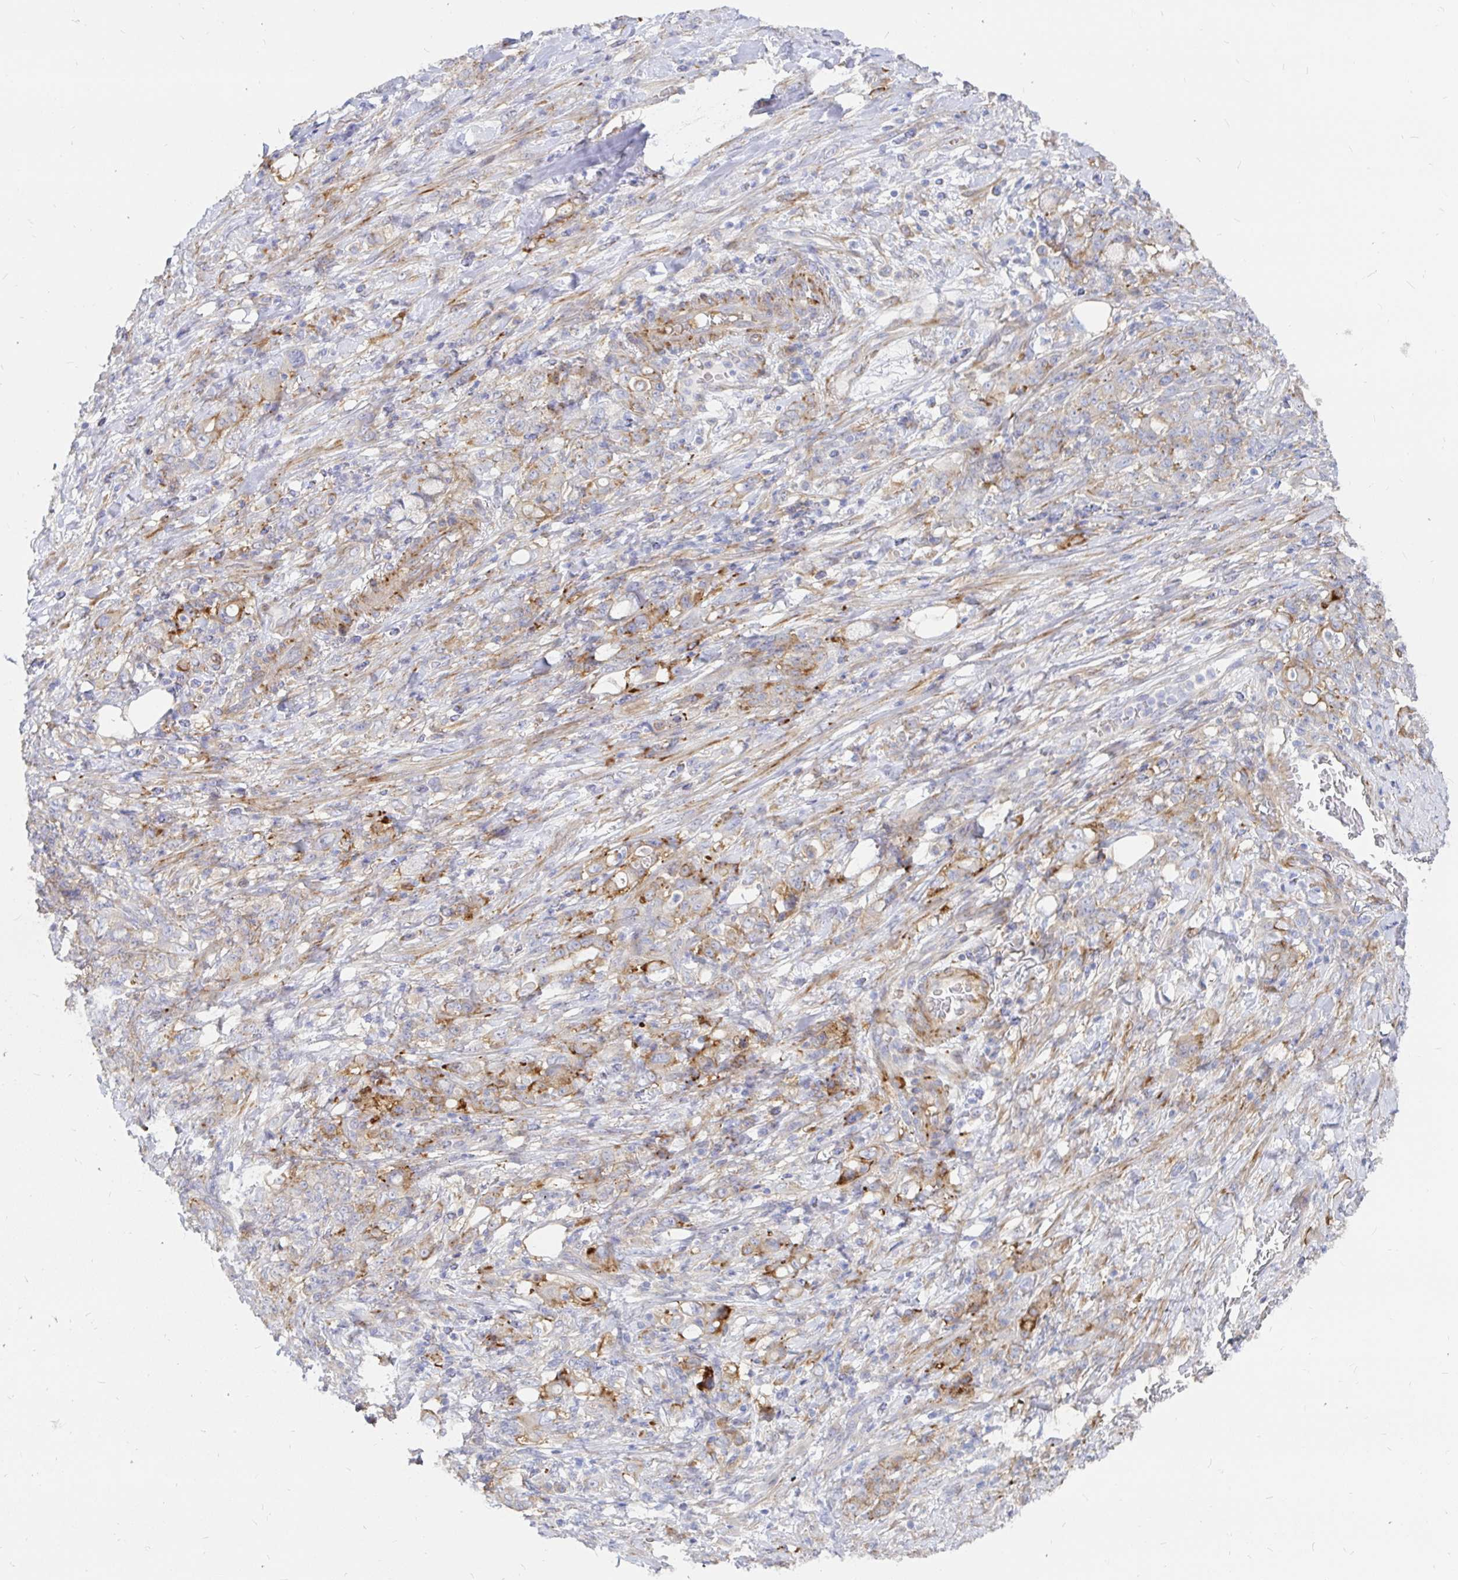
{"staining": {"intensity": "moderate", "quantity": "<25%", "location": "cytoplasmic/membranous"}, "tissue": "stomach cancer", "cell_type": "Tumor cells", "image_type": "cancer", "snomed": [{"axis": "morphology", "description": "Adenocarcinoma, NOS"}, {"axis": "topography", "description": "Stomach"}], "caption": "Human stomach cancer stained with a protein marker demonstrates moderate staining in tumor cells.", "gene": "KCTD19", "patient": {"sex": "female", "age": 79}}